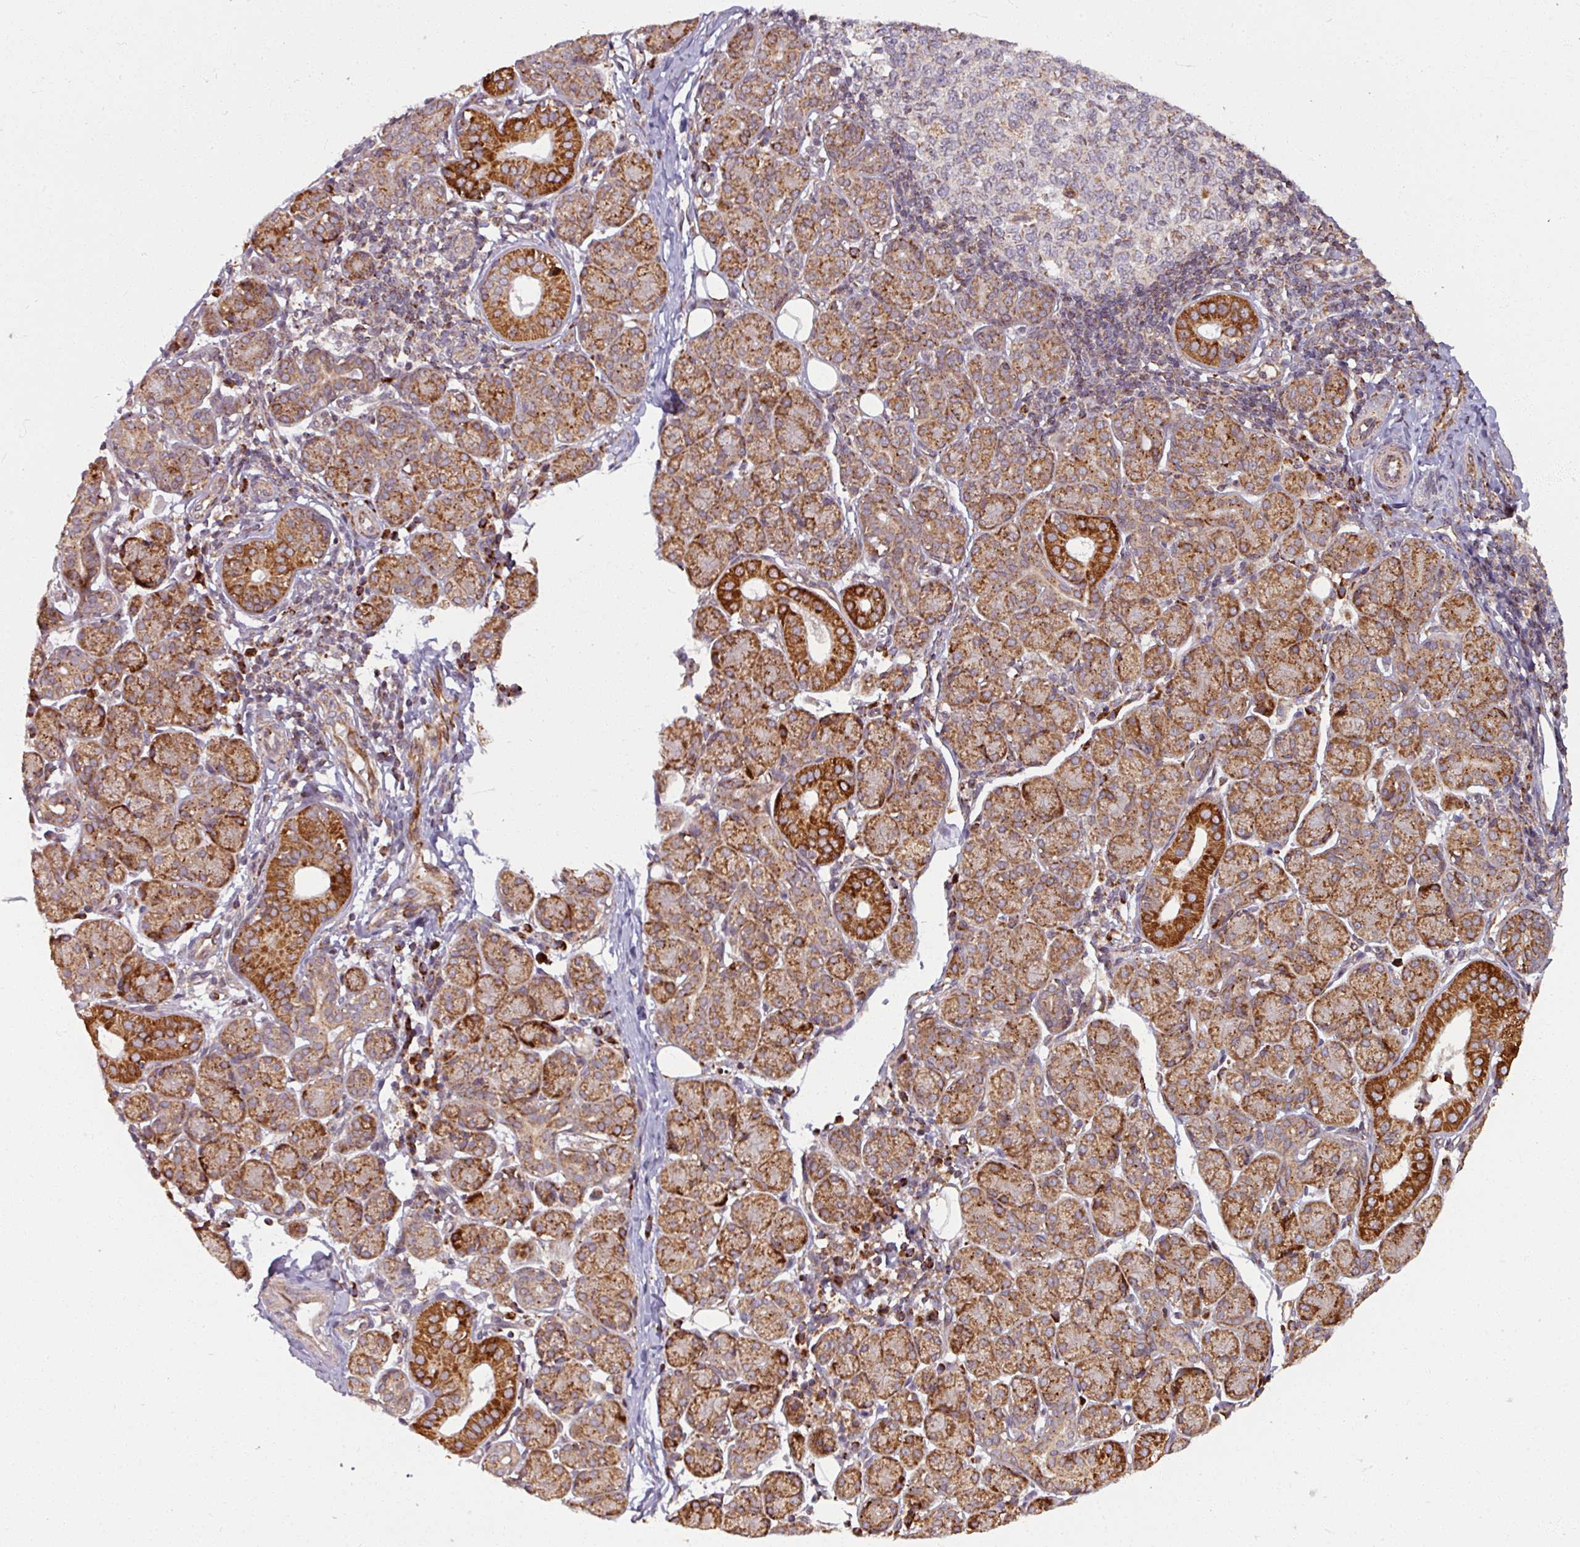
{"staining": {"intensity": "strong", "quantity": "25%-75%", "location": "cytoplasmic/membranous"}, "tissue": "salivary gland", "cell_type": "Glandular cells", "image_type": "normal", "snomed": [{"axis": "morphology", "description": "Normal tissue, NOS"}, {"axis": "morphology", "description": "Inflammation, NOS"}, {"axis": "topography", "description": "Lymph node"}, {"axis": "topography", "description": "Salivary gland"}], "caption": "Immunohistochemistry (IHC) staining of unremarkable salivary gland, which demonstrates high levels of strong cytoplasmic/membranous staining in about 25%-75% of glandular cells indicating strong cytoplasmic/membranous protein positivity. The staining was performed using DAB (brown) for protein detection and nuclei were counterstained in hematoxylin (blue).", "gene": "MAGT1", "patient": {"sex": "male", "age": 3}}